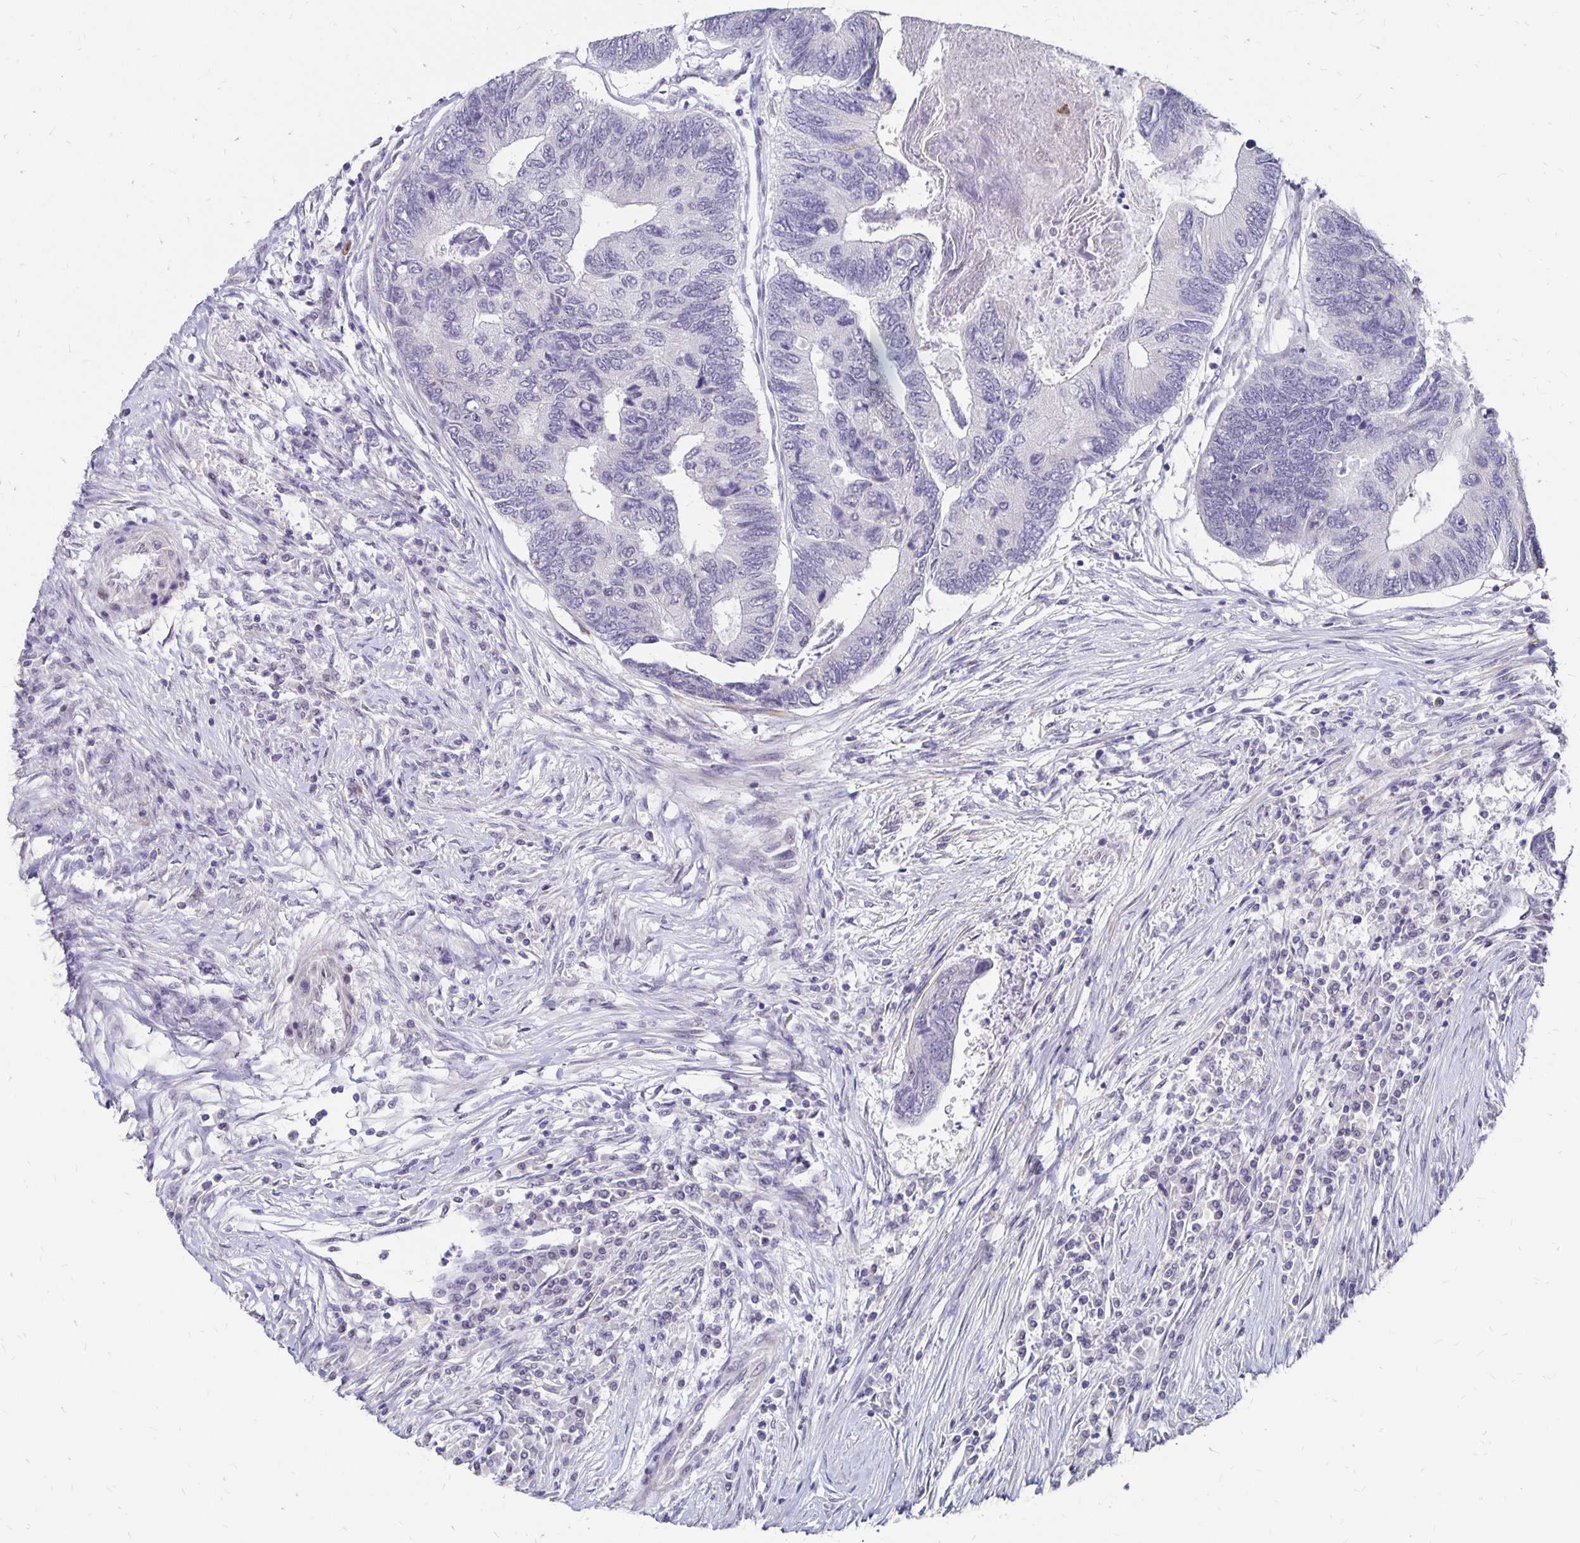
{"staining": {"intensity": "negative", "quantity": "none", "location": "none"}, "tissue": "colorectal cancer", "cell_type": "Tumor cells", "image_type": "cancer", "snomed": [{"axis": "morphology", "description": "Adenocarcinoma, NOS"}, {"axis": "topography", "description": "Colon"}], "caption": "Tumor cells show no significant staining in colorectal cancer (adenocarcinoma).", "gene": "ATOSB", "patient": {"sex": "female", "age": 67}}